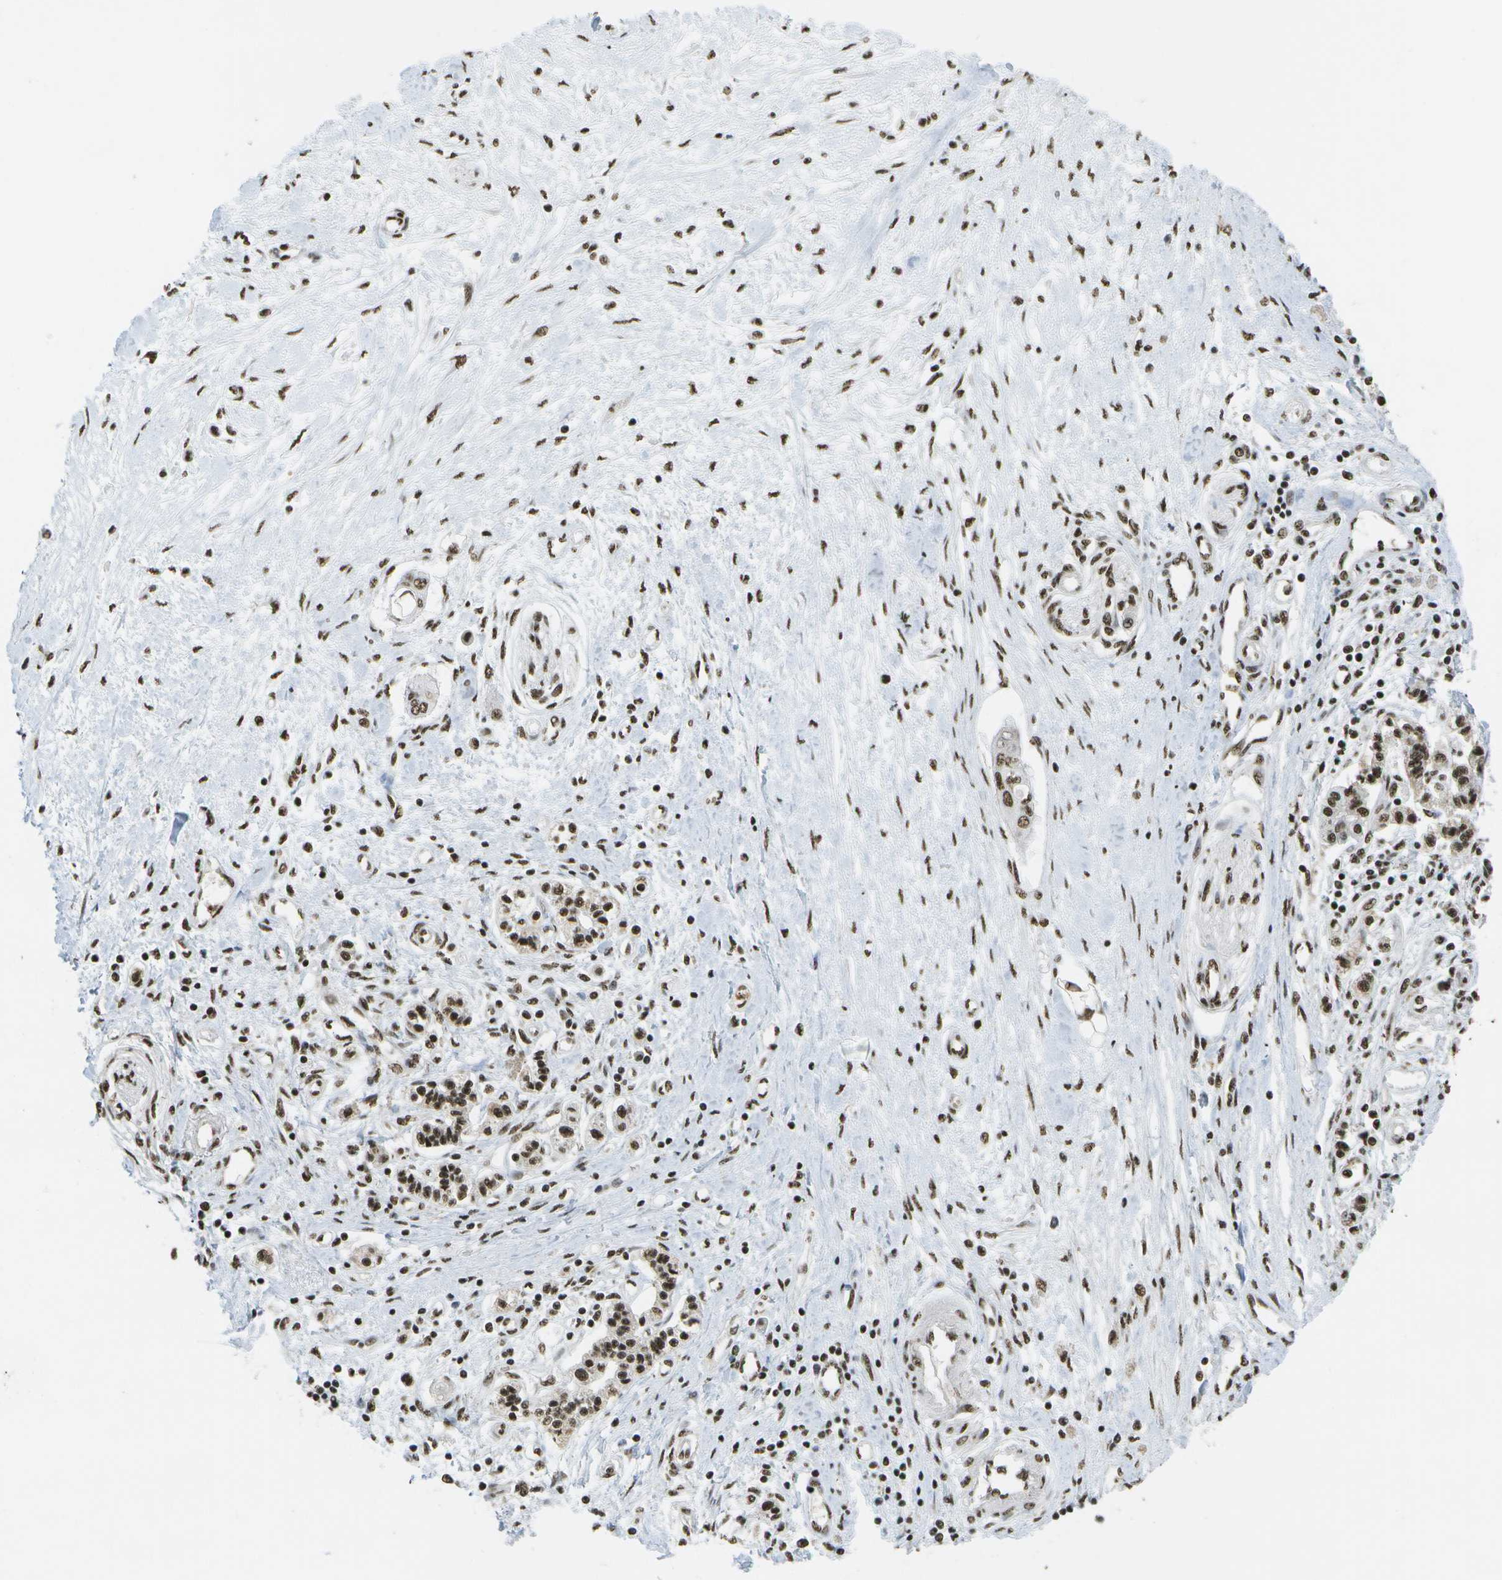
{"staining": {"intensity": "strong", "quantity": "25%-75%", "location": "nuclear"}, "tissue": "pancreatic cancer", "cell_type": "Tumor cells", "image_type": "cancer", "snomed": [{"axis": "morphology", "description": "Adenocarcinoma, NOS"}, {"axis": "topography", "description": "Pancreas"}], "caption": "High-magnification brightfield microscopy of pancreatic adenocarcinoma stained with DAB (brown) and counterstained with hematoxylin (blue). tumor cells exhibit strong nuclear staining is identified in about25%-75% of cells. (IHC, brightfield microscopy, high magnification).", "gene": "SPEN", "patient": {"sex": "female", "age": 77}}